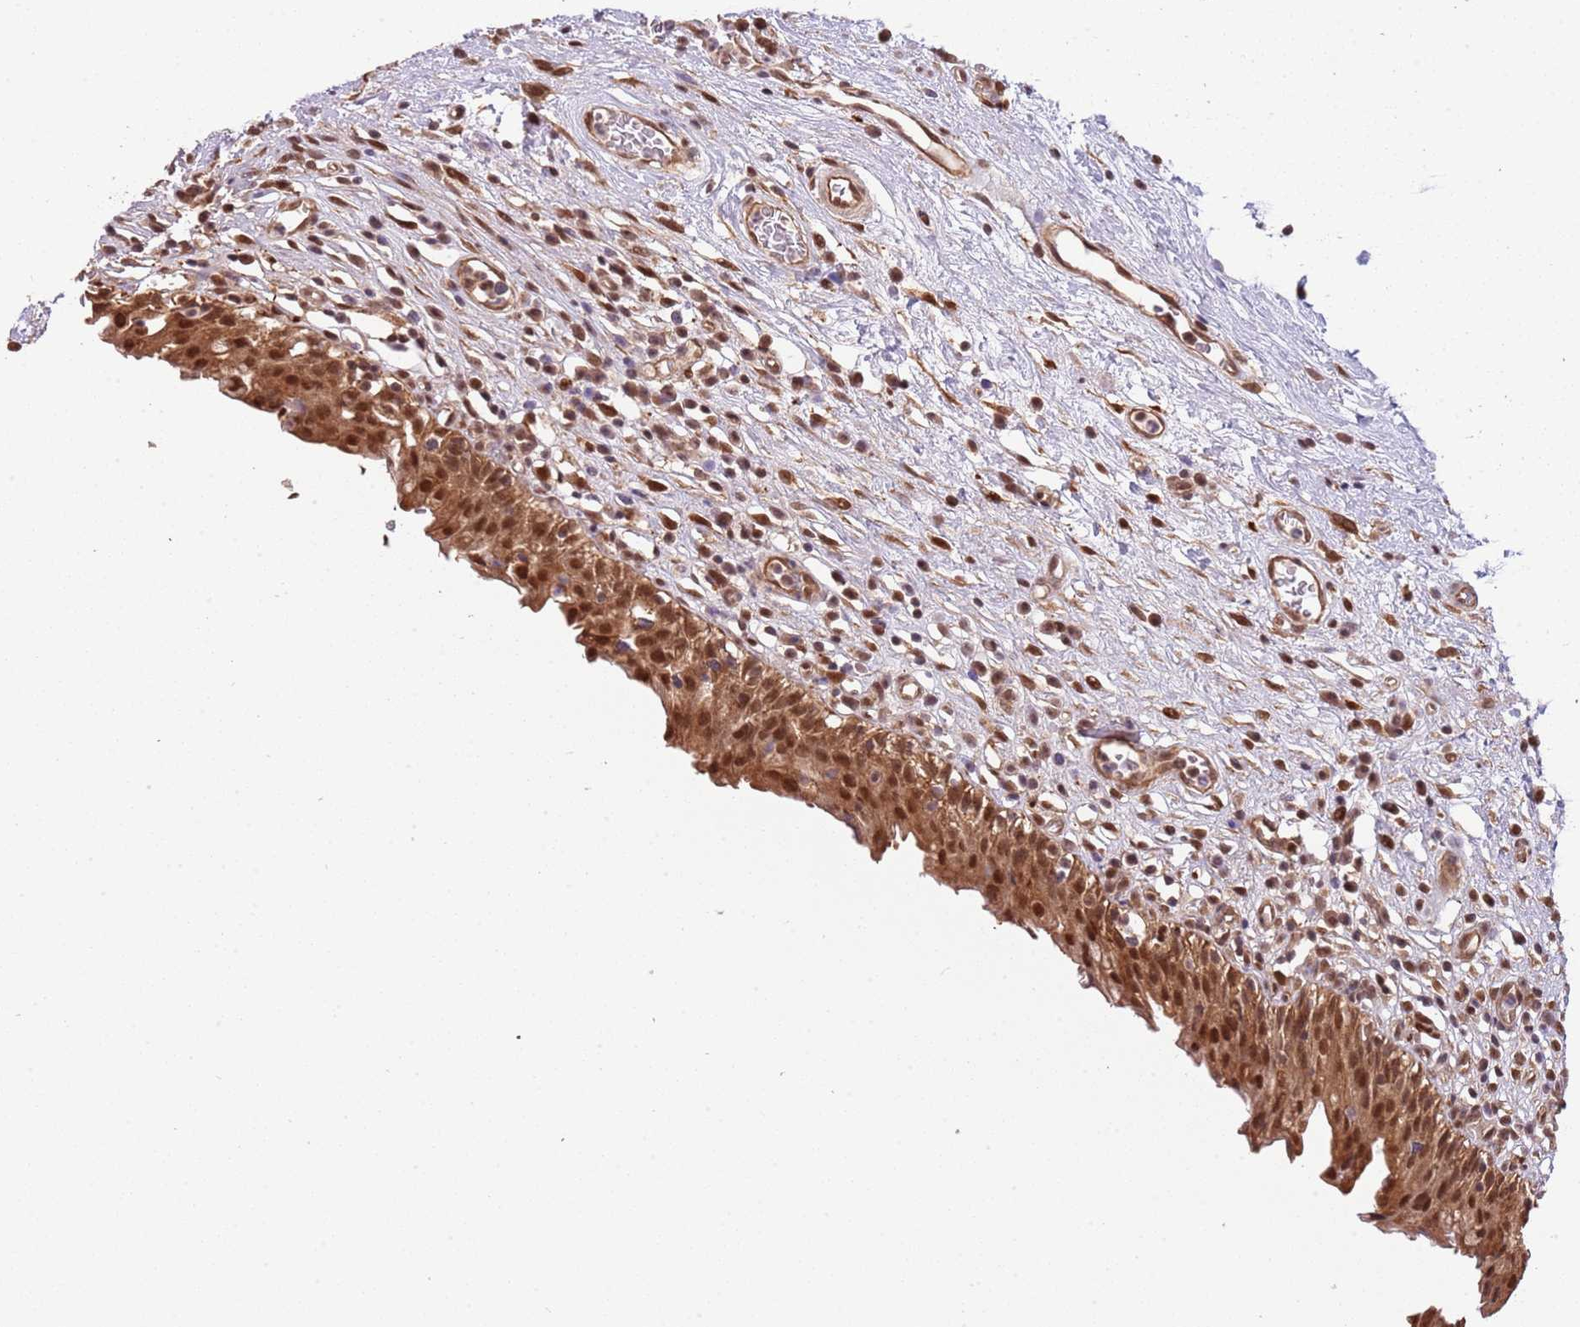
{"staining": {"intensity": "moderate", "quantity": ">75%", "location": "cytoplasmic/membranous,nuclear"}, "tissue": "urinary bladder", "cell_type": "Urothelial cells", "image_type": "normal", "snomed": [{"axis": "morphology", "description": "Normal tissue, NOS"}, {"axis": "morphology", "description": "Inflammation, NOS"}, {"axis": "topography", "description": "Urinary bladder"}], "caption": "IHC of normal urinary bladder reveals medium levels of moderate cytoplasmic/membranous,nuclear positivity in approximately >75% of urothelial cells.", "gene": "PLSCR5", "patient": {"sex": "male", "age": 63}}